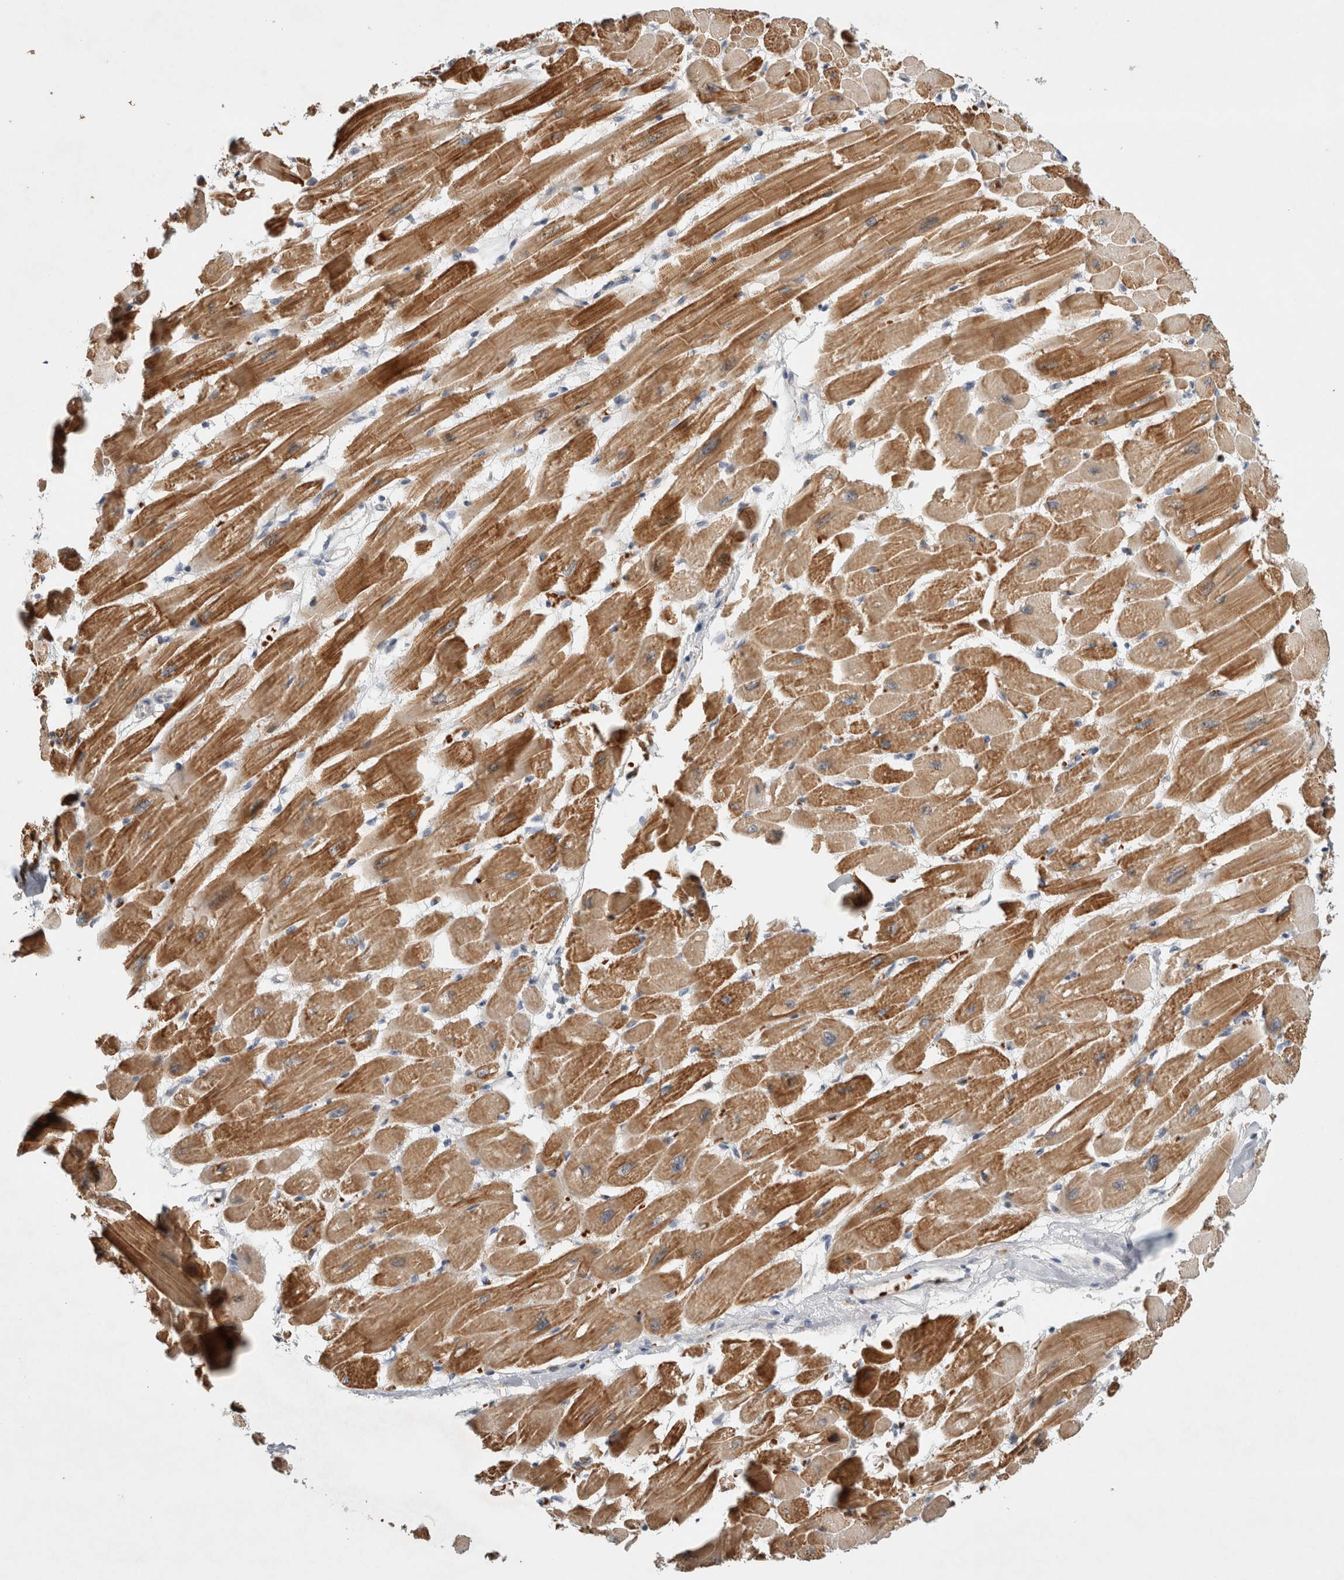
{"staining": {"intensity": "moderate", "quantity": ">75%", "location": "cytoplasmic/membranous"}, "tissue": "heart muscle", "cell_type": "Cardiomyocytes", "image_type": "normal", "snomed": [{"axis": "morphology", "description": "Normal tissue, NOS"}, {"axis": "topography", "description": "Heart"}], "caption": "Immunohistochemistry (IHC) staining of benign heart muscle, which reveals medium levels of moderate cytoplasmic/membranous positivity in approximately >75% of cardiomyocytes indicating moderate cytoplasmic/membranous protein staining. The staining was performed using DAB (brown) for protein detection and nuclei were counterstained in hematoxylin (blue).", "gene": "OTUD6B", "patient": {"sex": "female", "age": 54}}